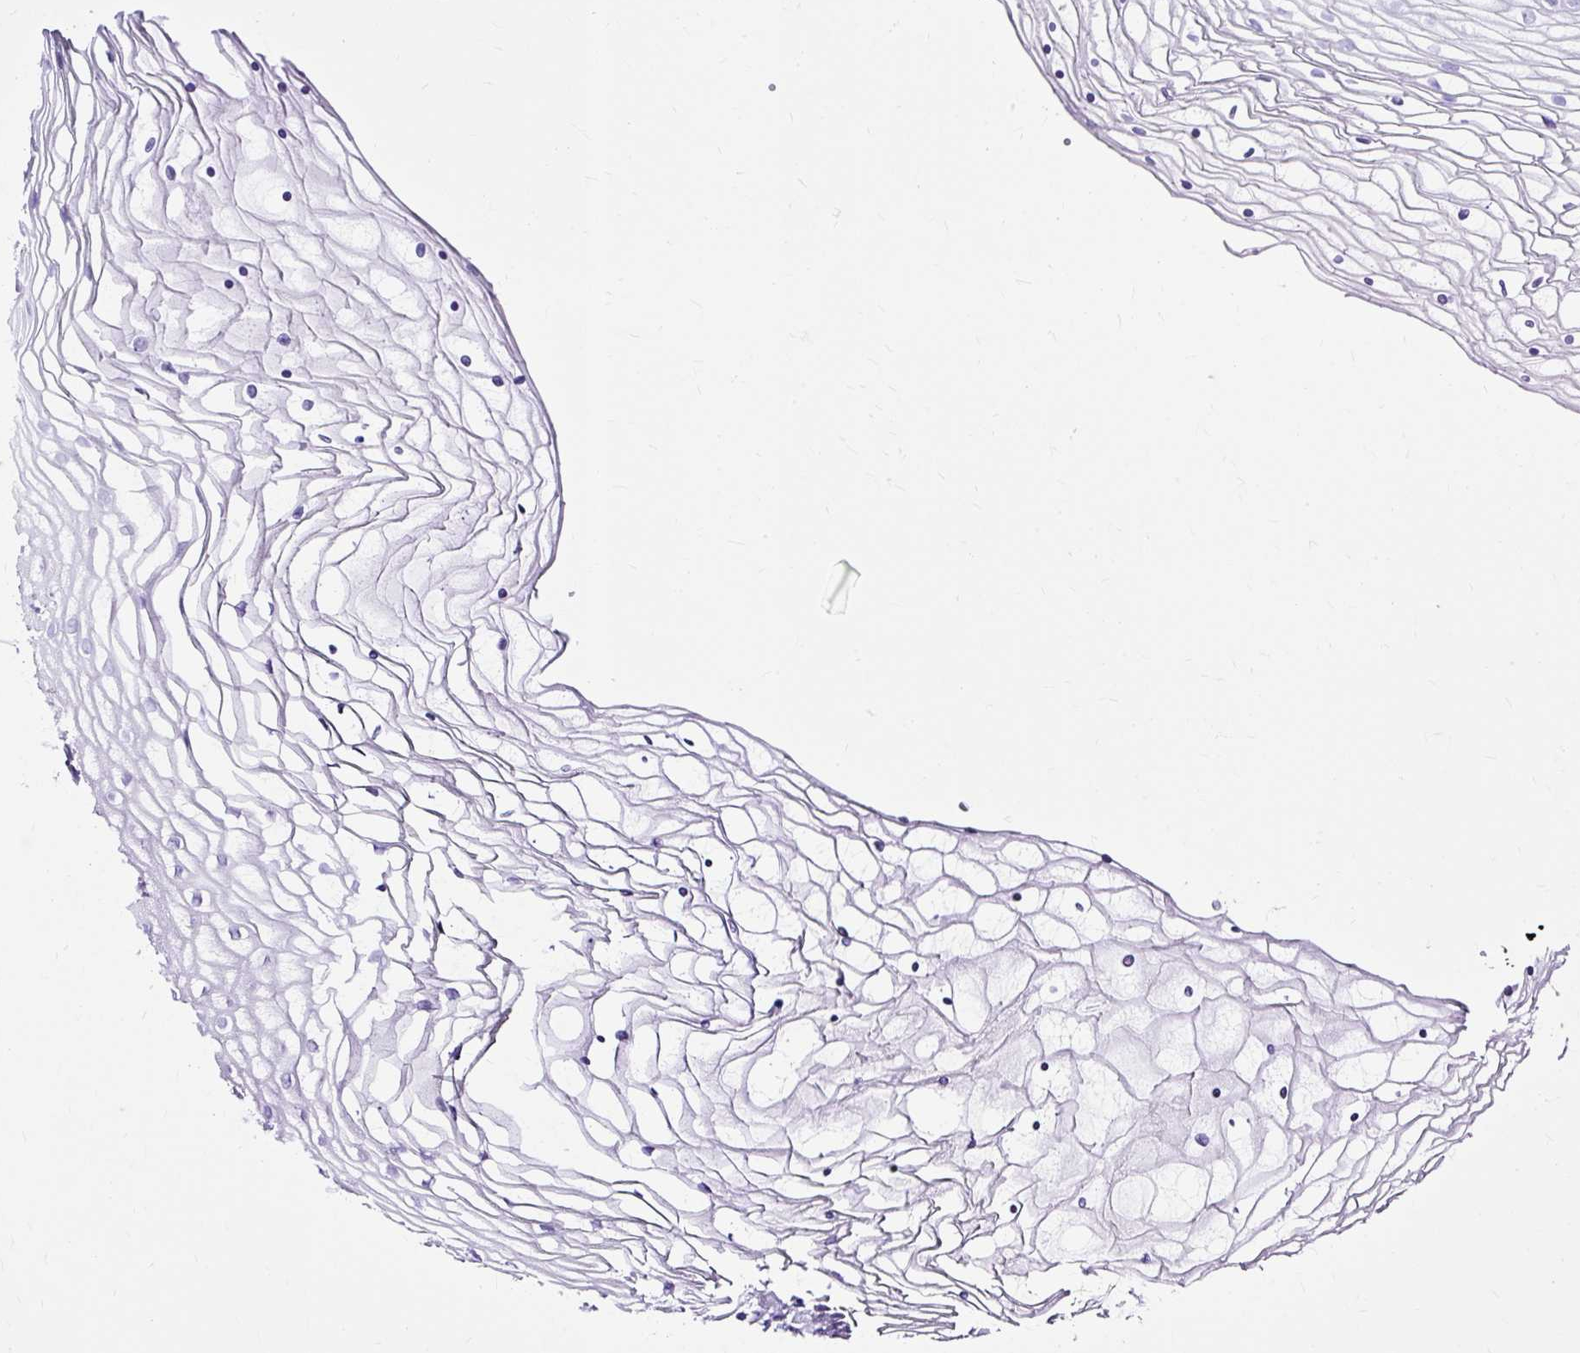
{"staining": {"intensity": "negative", "quantity": "none", "location": "none"}, "tissue": "vagina", "cell_type": "Squamous epithelial cells", "image_type": "normal", "snomed": [{"axis": "morphology", "description": "Normal tissue, NOS"}, {"axis": "topography", "description": "Vagina"}], "caption": "Immunohistochemistry (IHC) photomicrograph of normal vagina: human vagina stained with DAB (3,3'-diaminobenzidine) shows no significant protein positivity in squamous epithelial cells. (DAB immunohistochemistry (IHC) visualized using brightfield microscopy, high magnification).", "gene": "SLC8A2", "patient": {"sex": "female", "age": 56}}